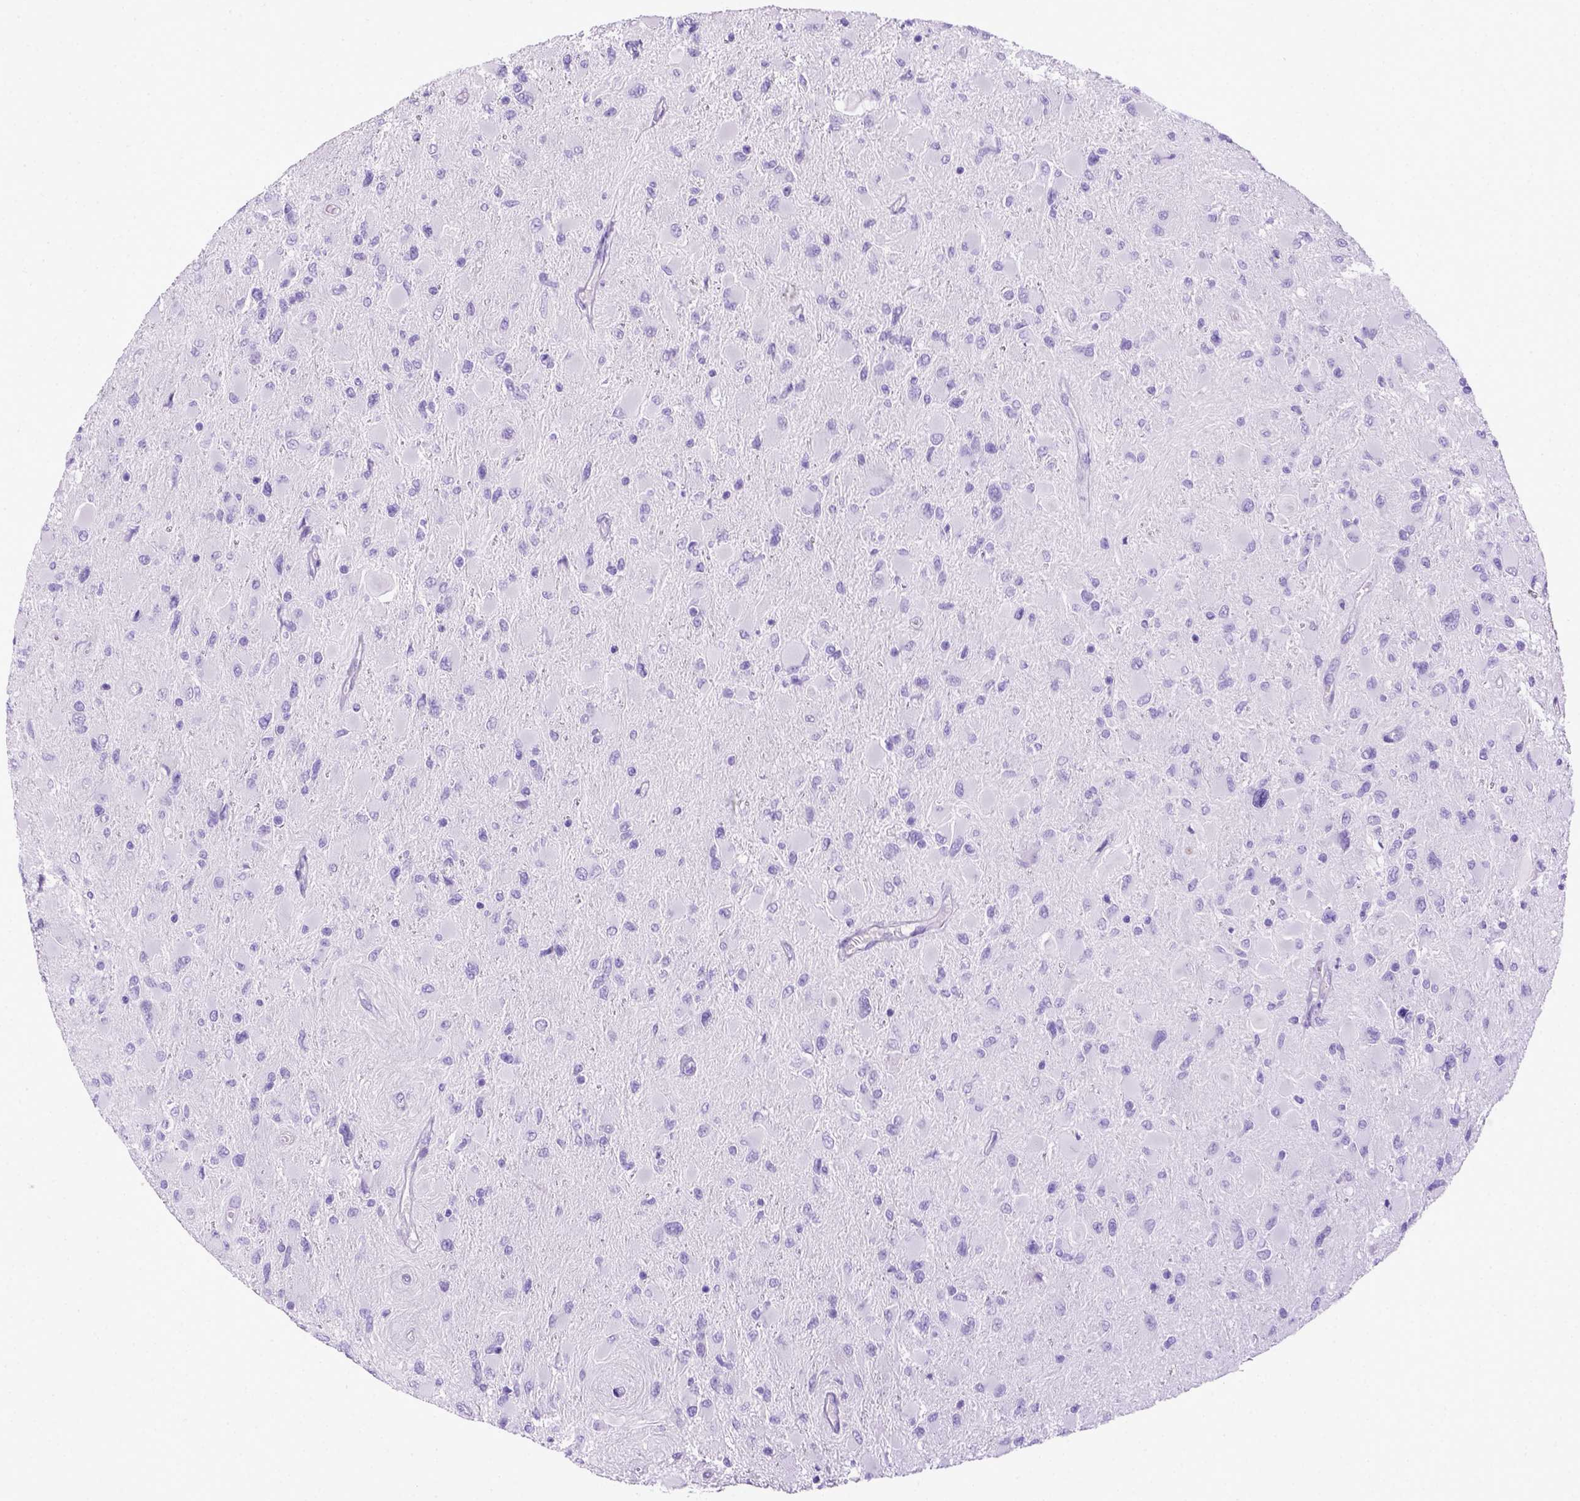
{"staining": {"intensity": "negative", "quantity": "none", "location": "none"}, "tissue": "glioma", "cell_type": "Tumor cells", "image_type": "cancer", "snomed": [{"axis": "morphology", "description": "Glioma, malignant, High grade"}, {"axis": "topography", "description": "Cerebral cortex"}], "caption": "Immunohistochemistry (IHC) micrograph of neoplastic tissue: human glioma stained with DAB (3,3'-diaminobenzidine) exhibits no significant protein expression in tumor cells.", "gene": "ITIH4", "patient": {"sex": "female", "age": 36}}